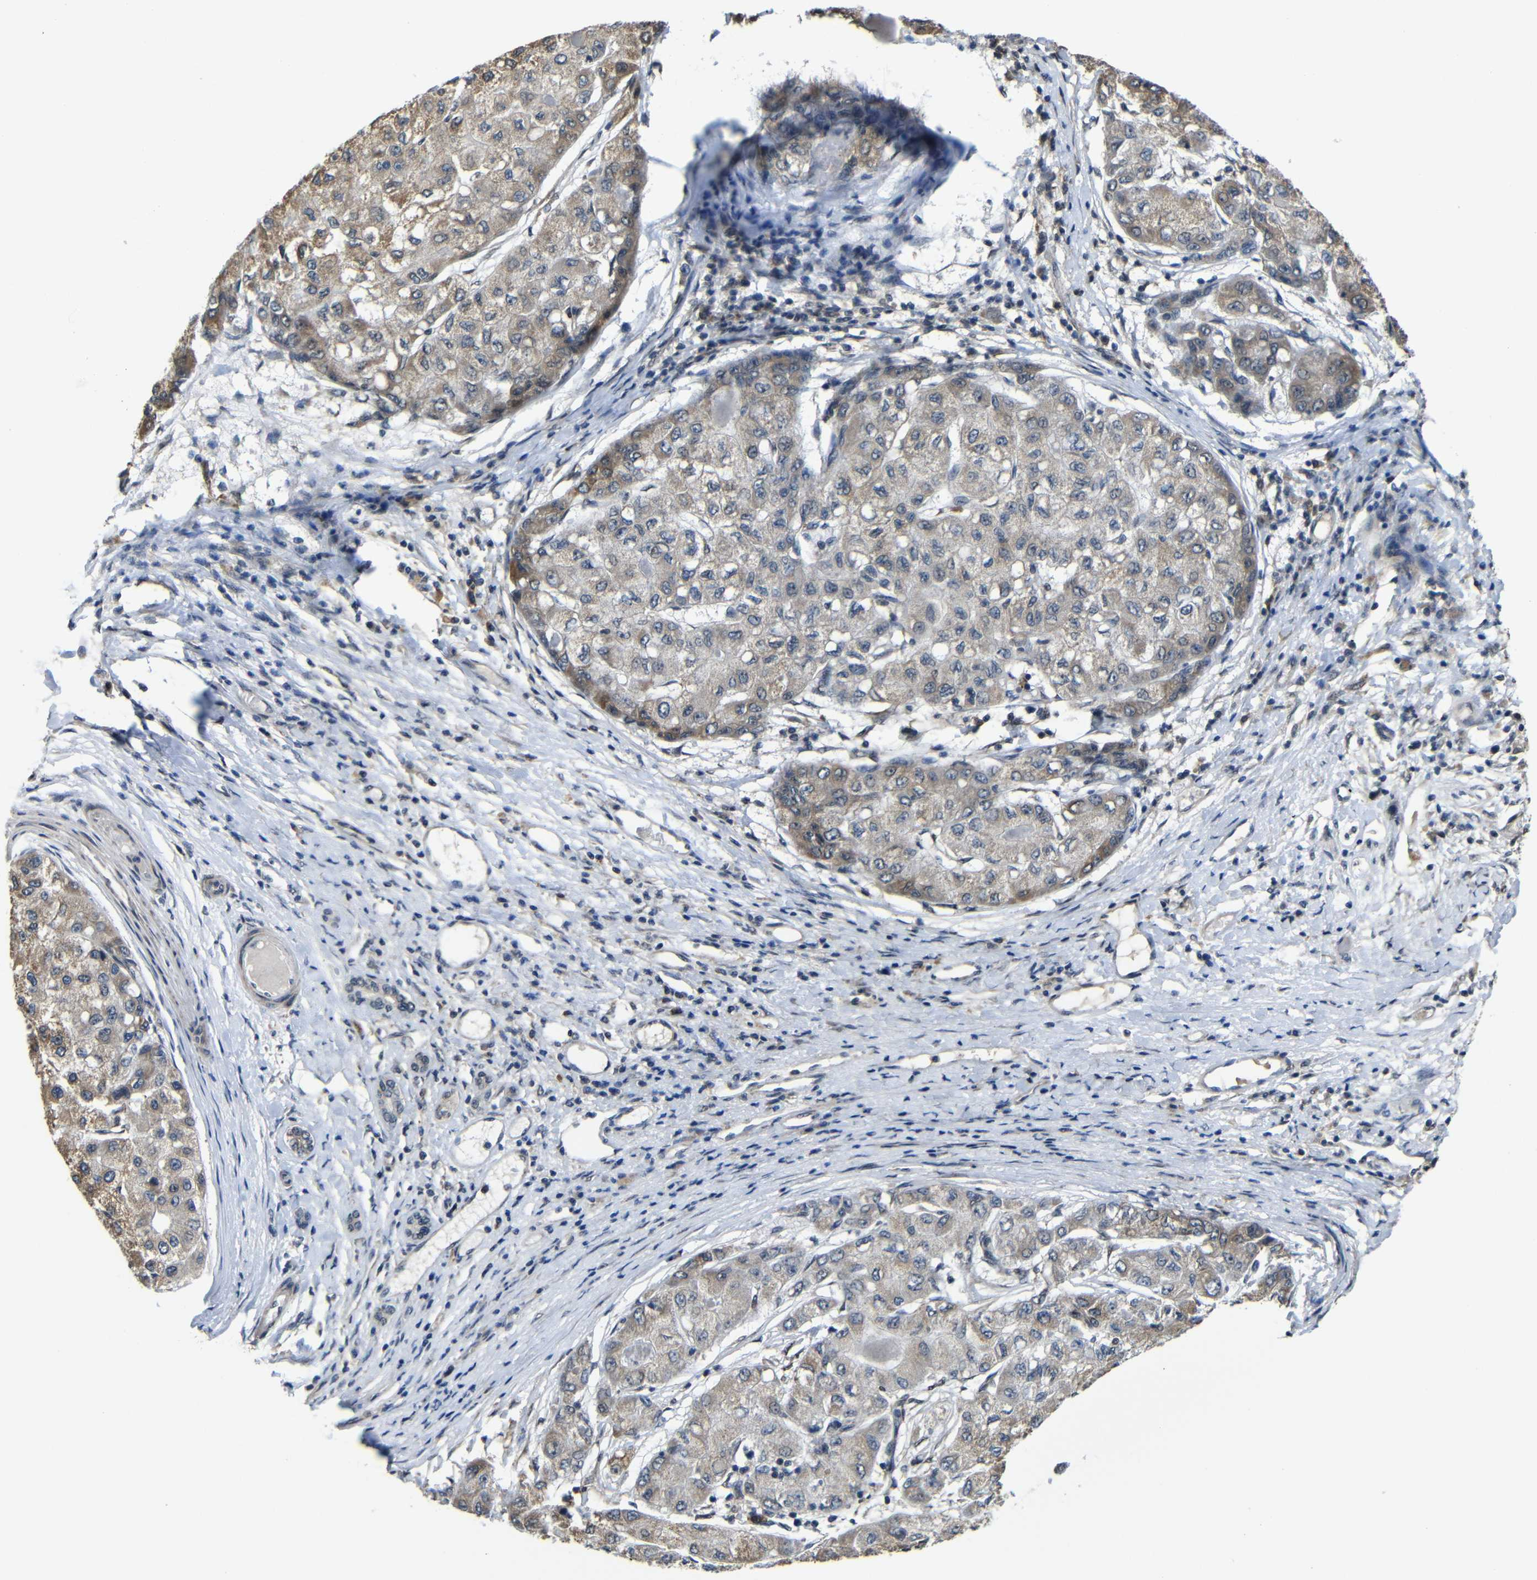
{"staining": {"intensity": "moderate", "quantity": "<25%", "location": "cytoplasmic/membranous"}, "tissue": "liver cancer", "cell_type": "Tumor cells", "image_type": "cancer", "snomed": [{"axis": "morphology", "description": "Carcinoma, Hepatocellular, NOS"}, {"axis": "topography", "description": "Liver"}], "caption": "Immunohistochemistry (IHC) micrograph of liver cancer stained for a protein (brown), which exhibits low levels of moderate cytoplasmic/membranous staining in about <25% of tumor cells.", "gene": "FAM172A", "patient": {"sex": "male", "age": 80}}